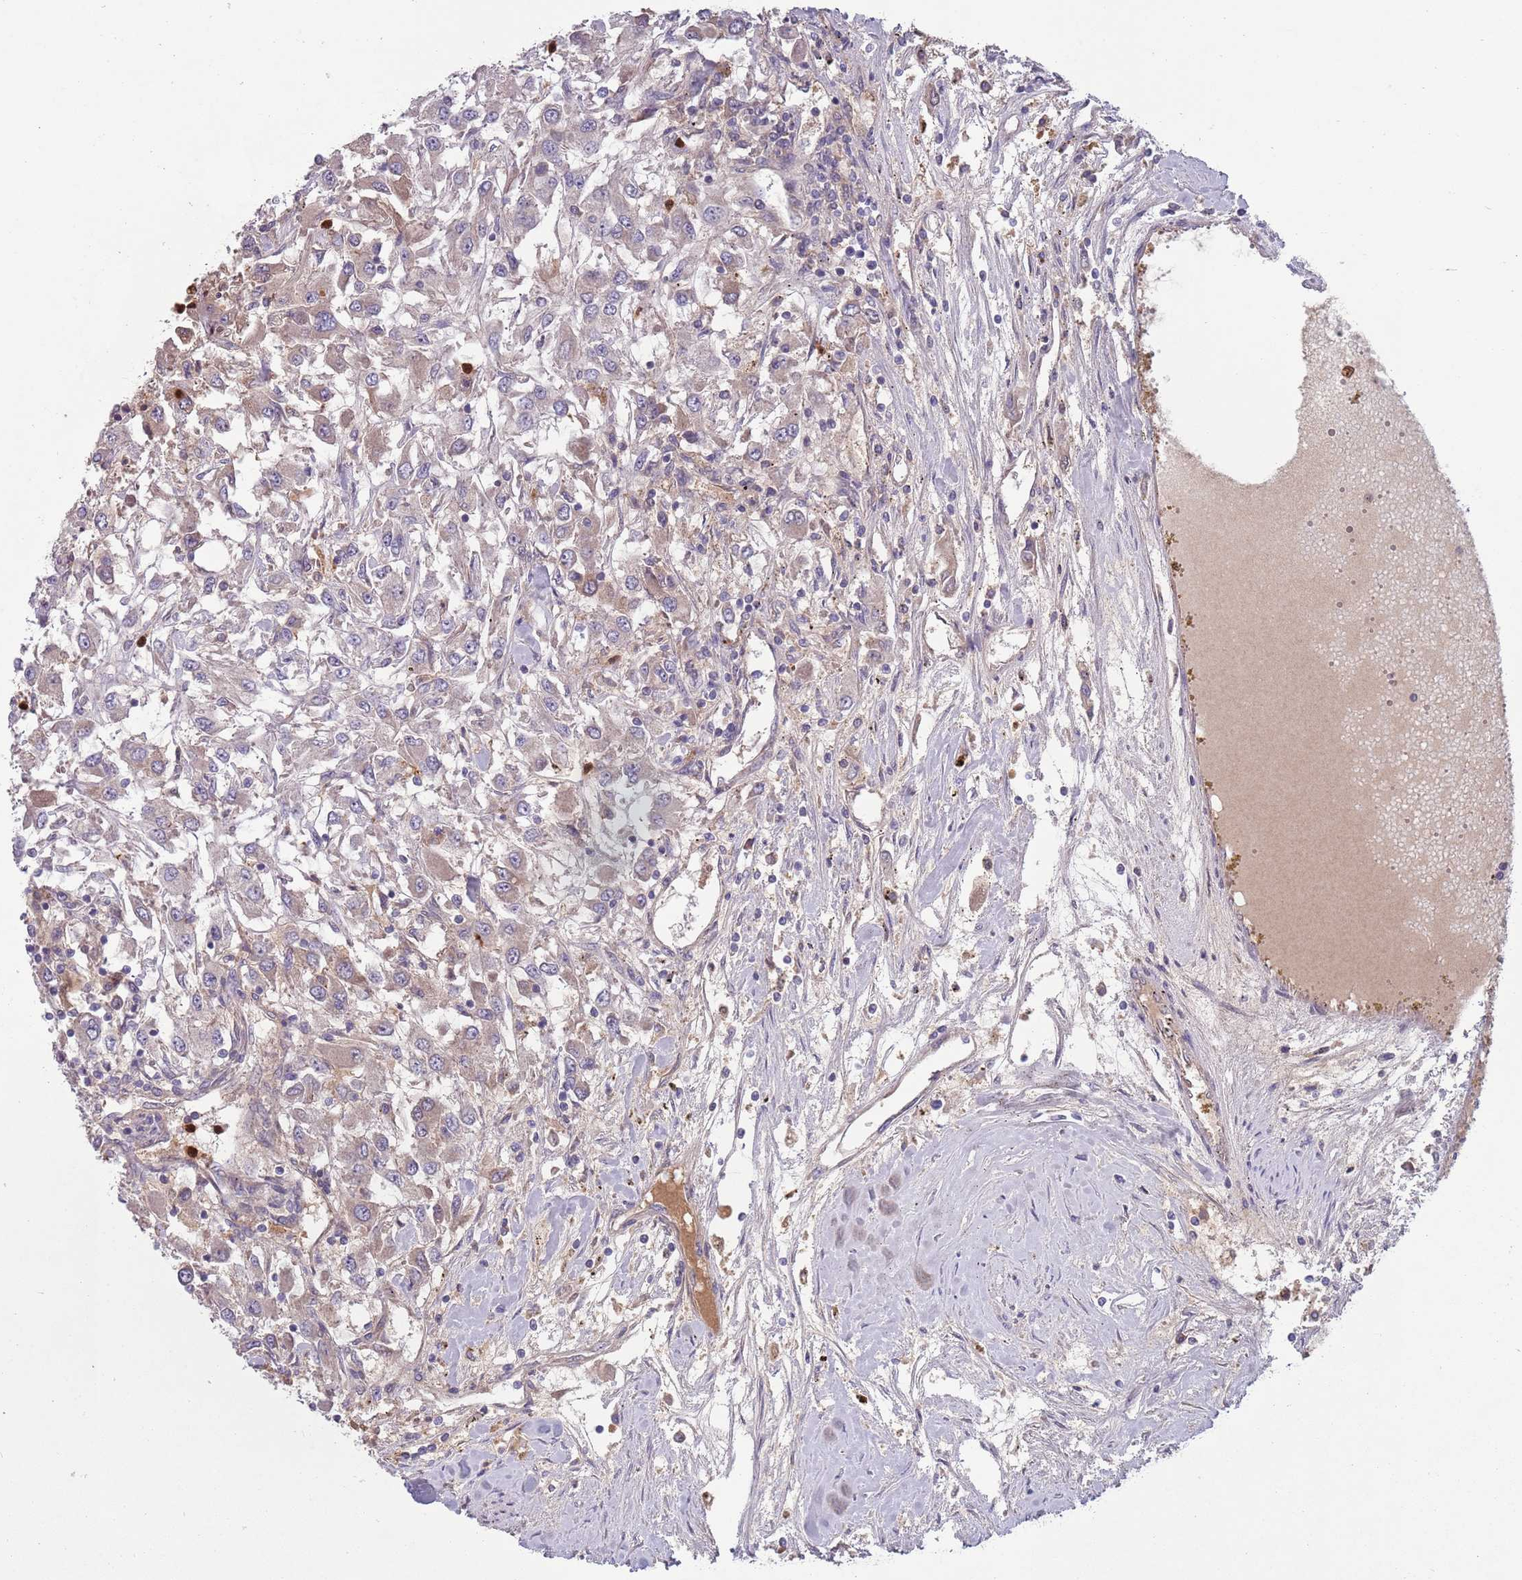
{"staining": {"intensity": "weak", "quantity": "25%-75%", "location": "cytoplasmic/membranous"}, "tissue": "renal cancer", "cell_type": "Tumor cells", "image_type": "cancer", "snomed": [{"axis": "morphology", "description": "Adenocarcinoma, NOS"}, {"axis": "topography", "description": "Kidney"}], "caption": "Renal cancer stained with DAB IHC demonstrates low levels of weak cytoplasmic/membranous positivity in about 25%-75% of tumor cells. Using DAB (brown) and hematoxylin (blue) stains, captured at high magnification using brightfield microscopy.", "gene": "TYW1", "patient": {"sex": "female", "age": 67}}